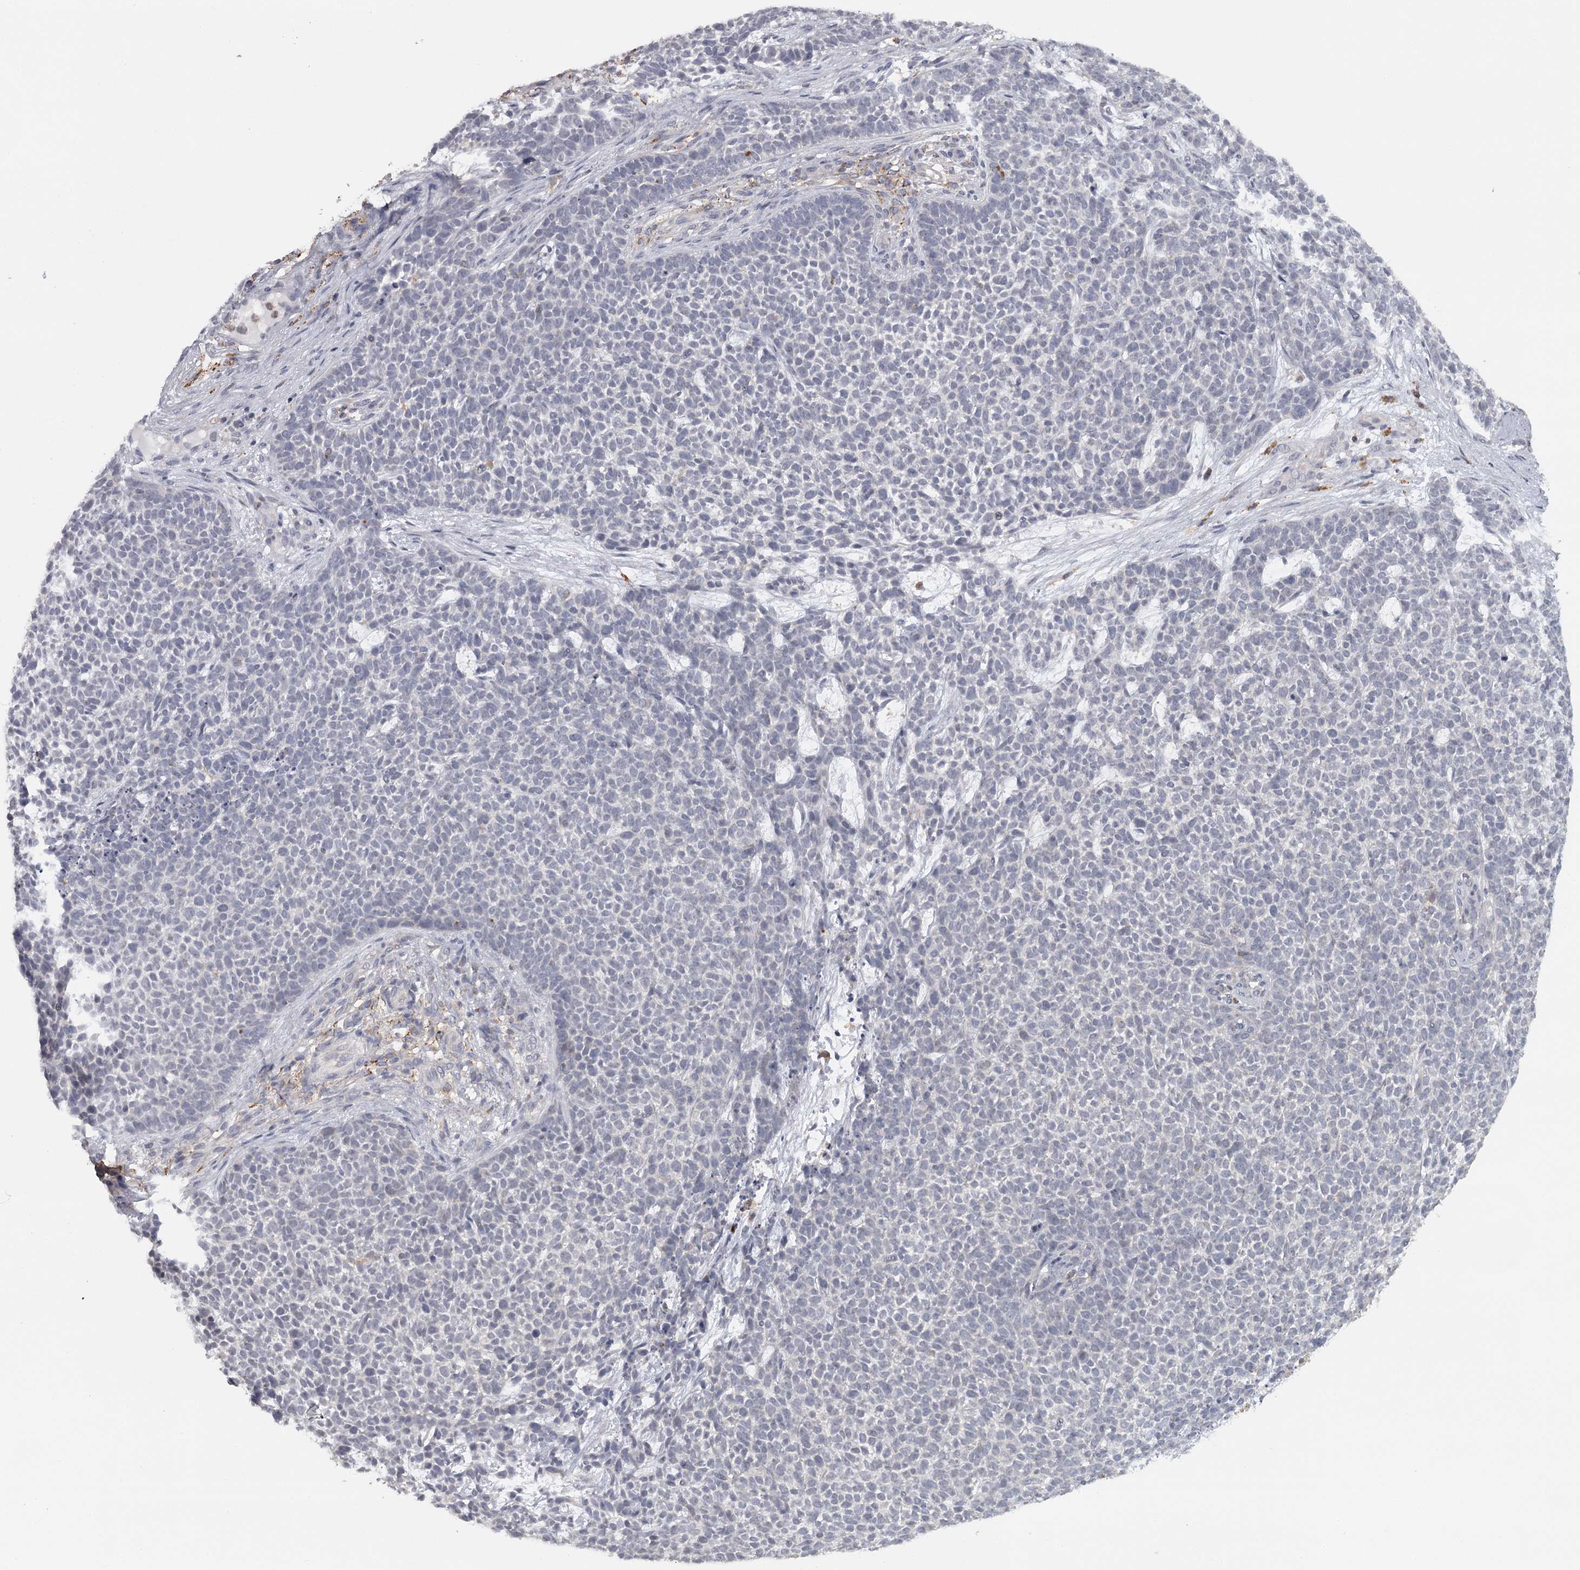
{"staining": {"intensity": "negative", "quantity": "none", "location": "none"}, "tissue": "skin cancer", "cell_type": "Tumor cells", "image_type": "cancer", "snomed": [{"axis": "morphology", "description": "Basal cell carcinoma"}, {"axis": "topography", "description": "Skin"}], "caption": "Immunohistochemistry of human skin cancer reveals no expression in tumor cells.", "gene": "FAXC", "patient": {"sex": "female", "age": 84}}